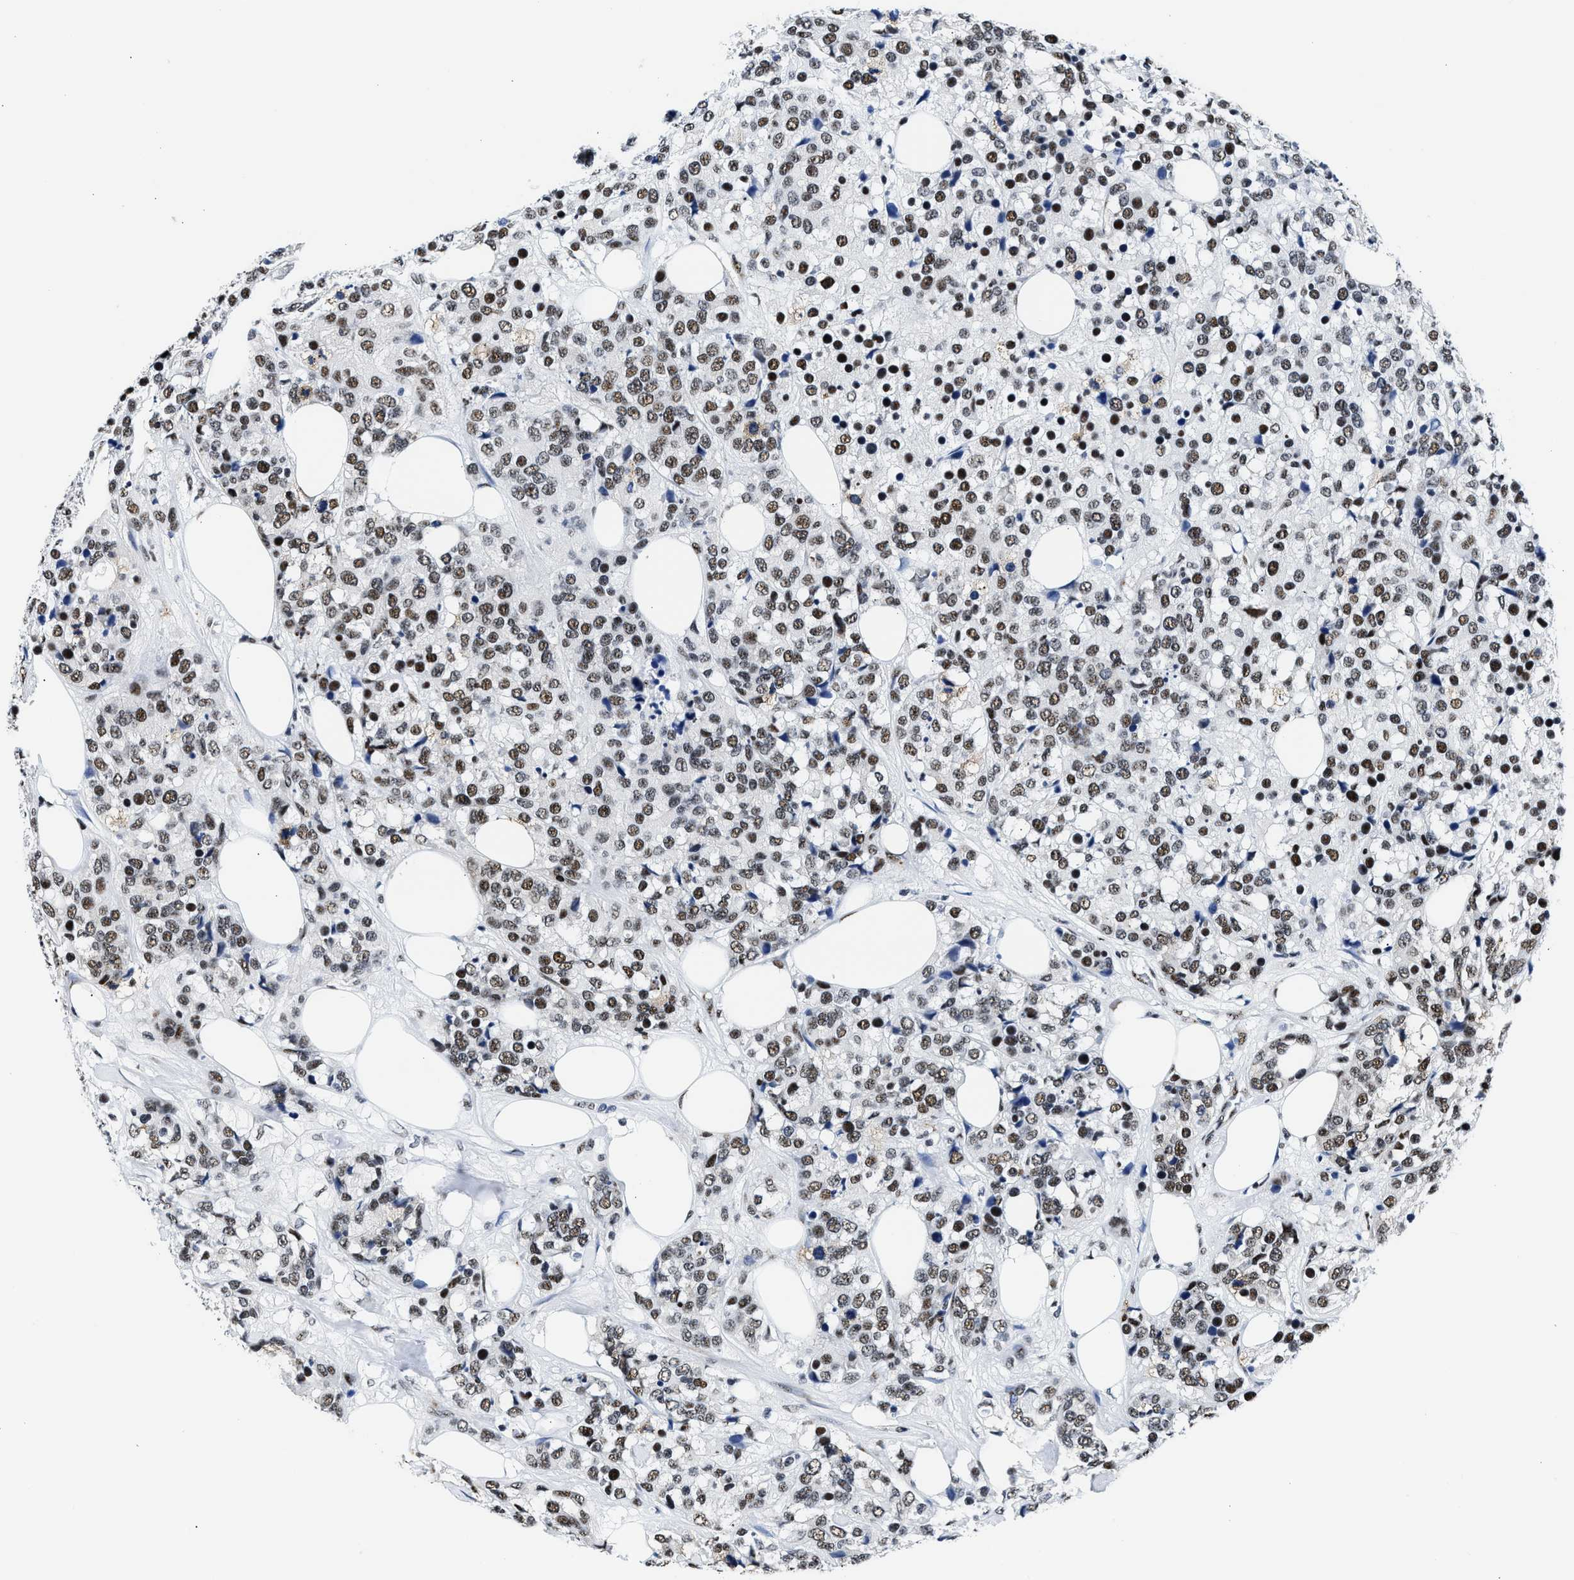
{"staining": {"intensity": "moderate", "quantity": ">75%", "location": "nuclear"}, "tissue": "breast cancer", "cell_type": "Tumor cells", "image_type": "cancer", "snomed": [{"axis": "morphology", "description": "Lobular carcinoma"}, {"axis": "topography", "description": "Breast"}], "caption": "This is a micrograph of immunohistochemistry staining of lobular carcinoma (breast), which shows moderate staining in the nuclear of tumor cells.", "gene": "RBM8A", "patient": {"sex": "female", "age": 59}}